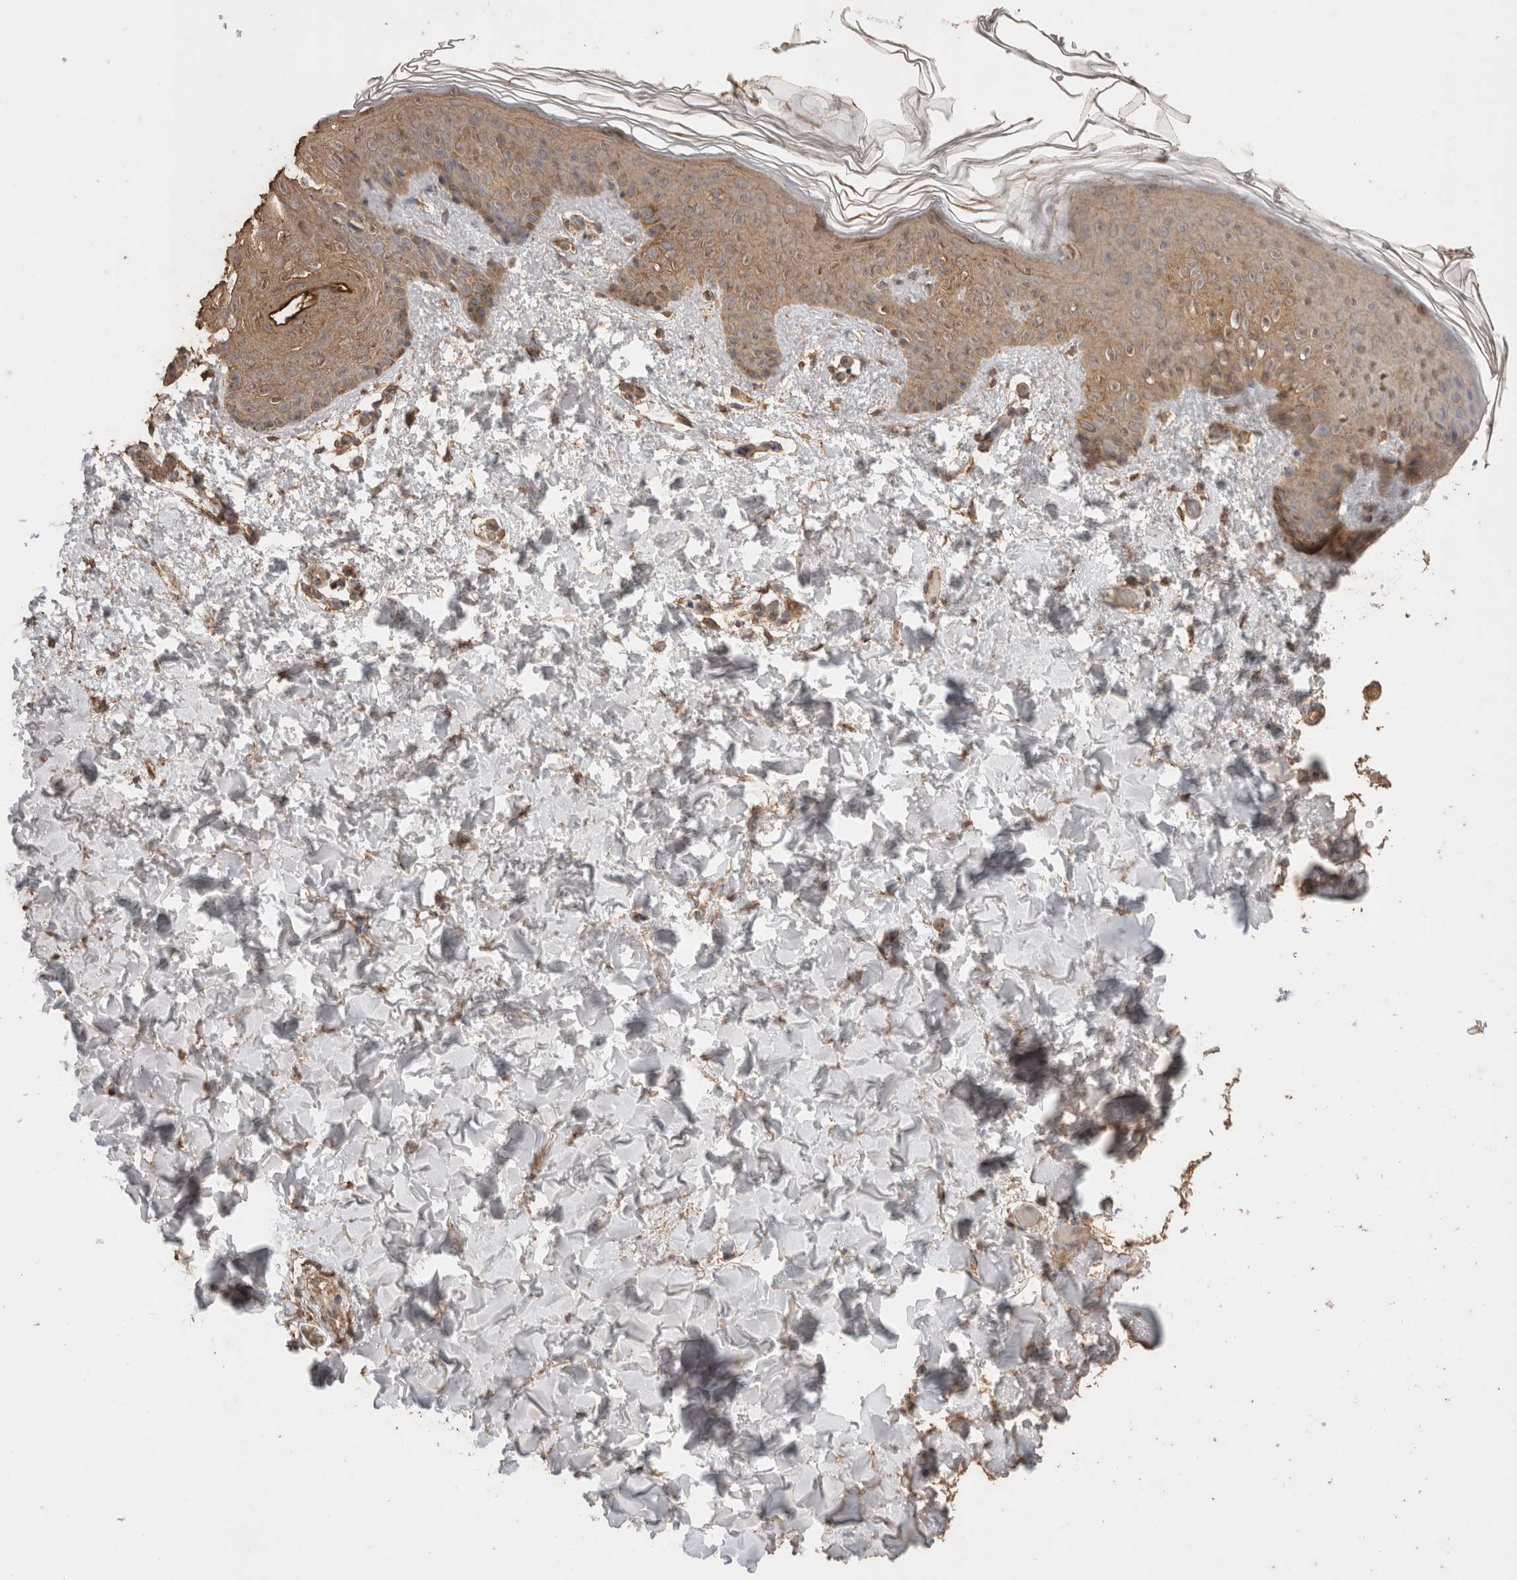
{"staining": {"intensity": "moderate", "quantity": ">75%", "location": "cytoplasmic/membranous"}, "tissue": "skin", "cell_type": "Fibroblasts", "image_type": "normal", "snomed": [{"axis": "morphology", "description": "Normal tissue, NOS"}, {"axis": "morphology", "description": "Neoplasm, benign, NOS"}, {"axis": "topography", "description": "Skin"}, {"axis": "topography", "description": "Soft tissue"}], "caption": "Normal skin displays moderate cytoplasmic/membranous positivity in approximately >75% of fibroblasts, visualized by immunohistochemistry.", "gene": "CX3CL1", "patient": {"sex": "male", "age": 26}}